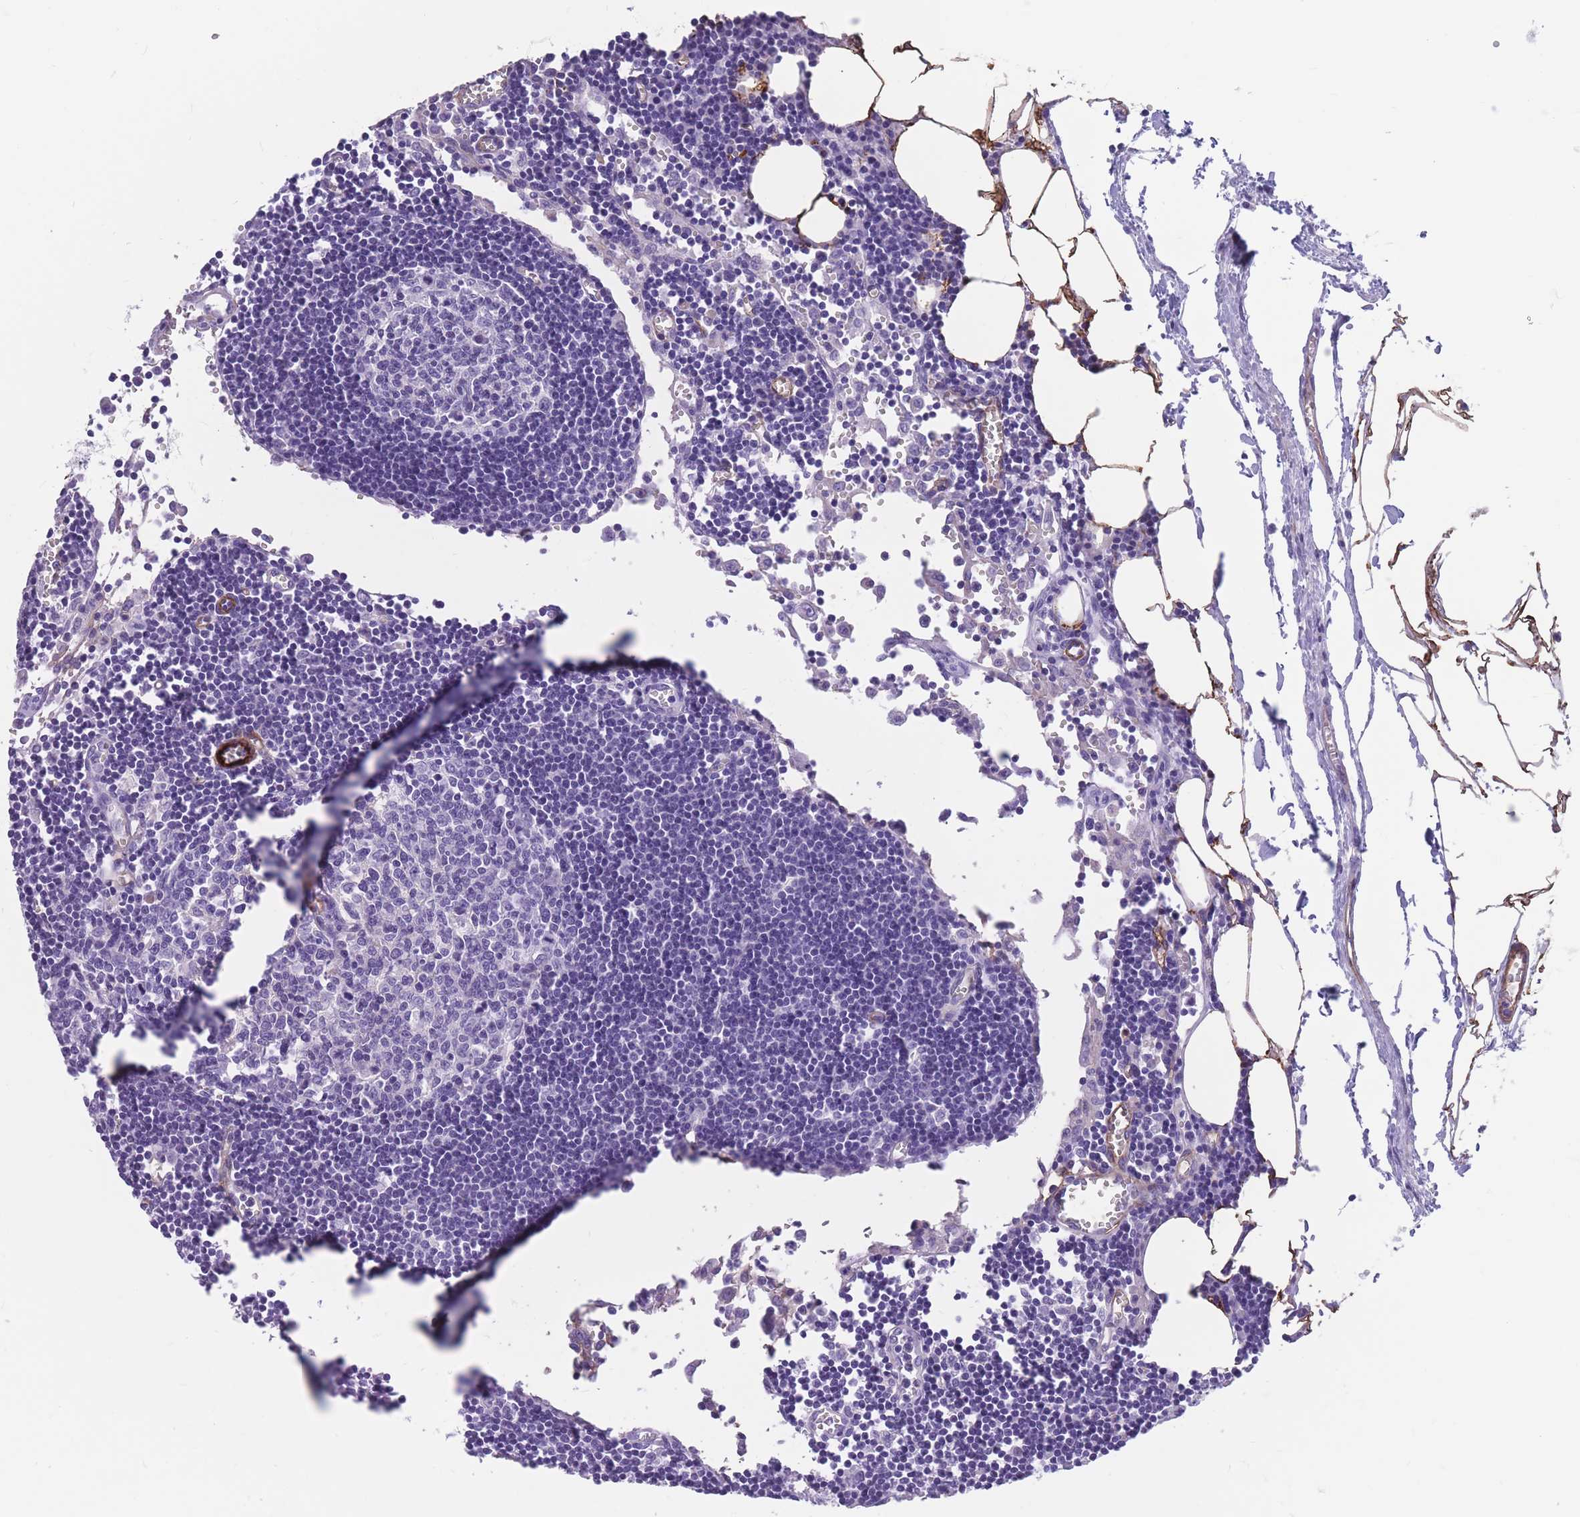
{"staining": {"intensity": "negative", "quantity": "none", "location": "none"}, "tissue": "lymph node", "cell_type": "Germinal center cells", "image_type": "normal", "snomed": [{"axis": "morphology", "description": "Normal tissue, NOS"}, {"axis": "topography", "description": "Lymph node"}], "caption": "High magnification brightfield microscopy of unremarkable lymph node stained with DAB (3,3'-diaminobenzidine) (brown) and counterstained with hematoxylin (blue): germinal center cells show no significant positivity. (Stains: DAB (3,3'-diaminobenzidine) immunohistochemistry (IHC) with hematoxylin counter stain, Microscopy: brightfield microscopy at high magnification).", "gene": "DPYD", "patient": {"sex": "male", "age": 62}}